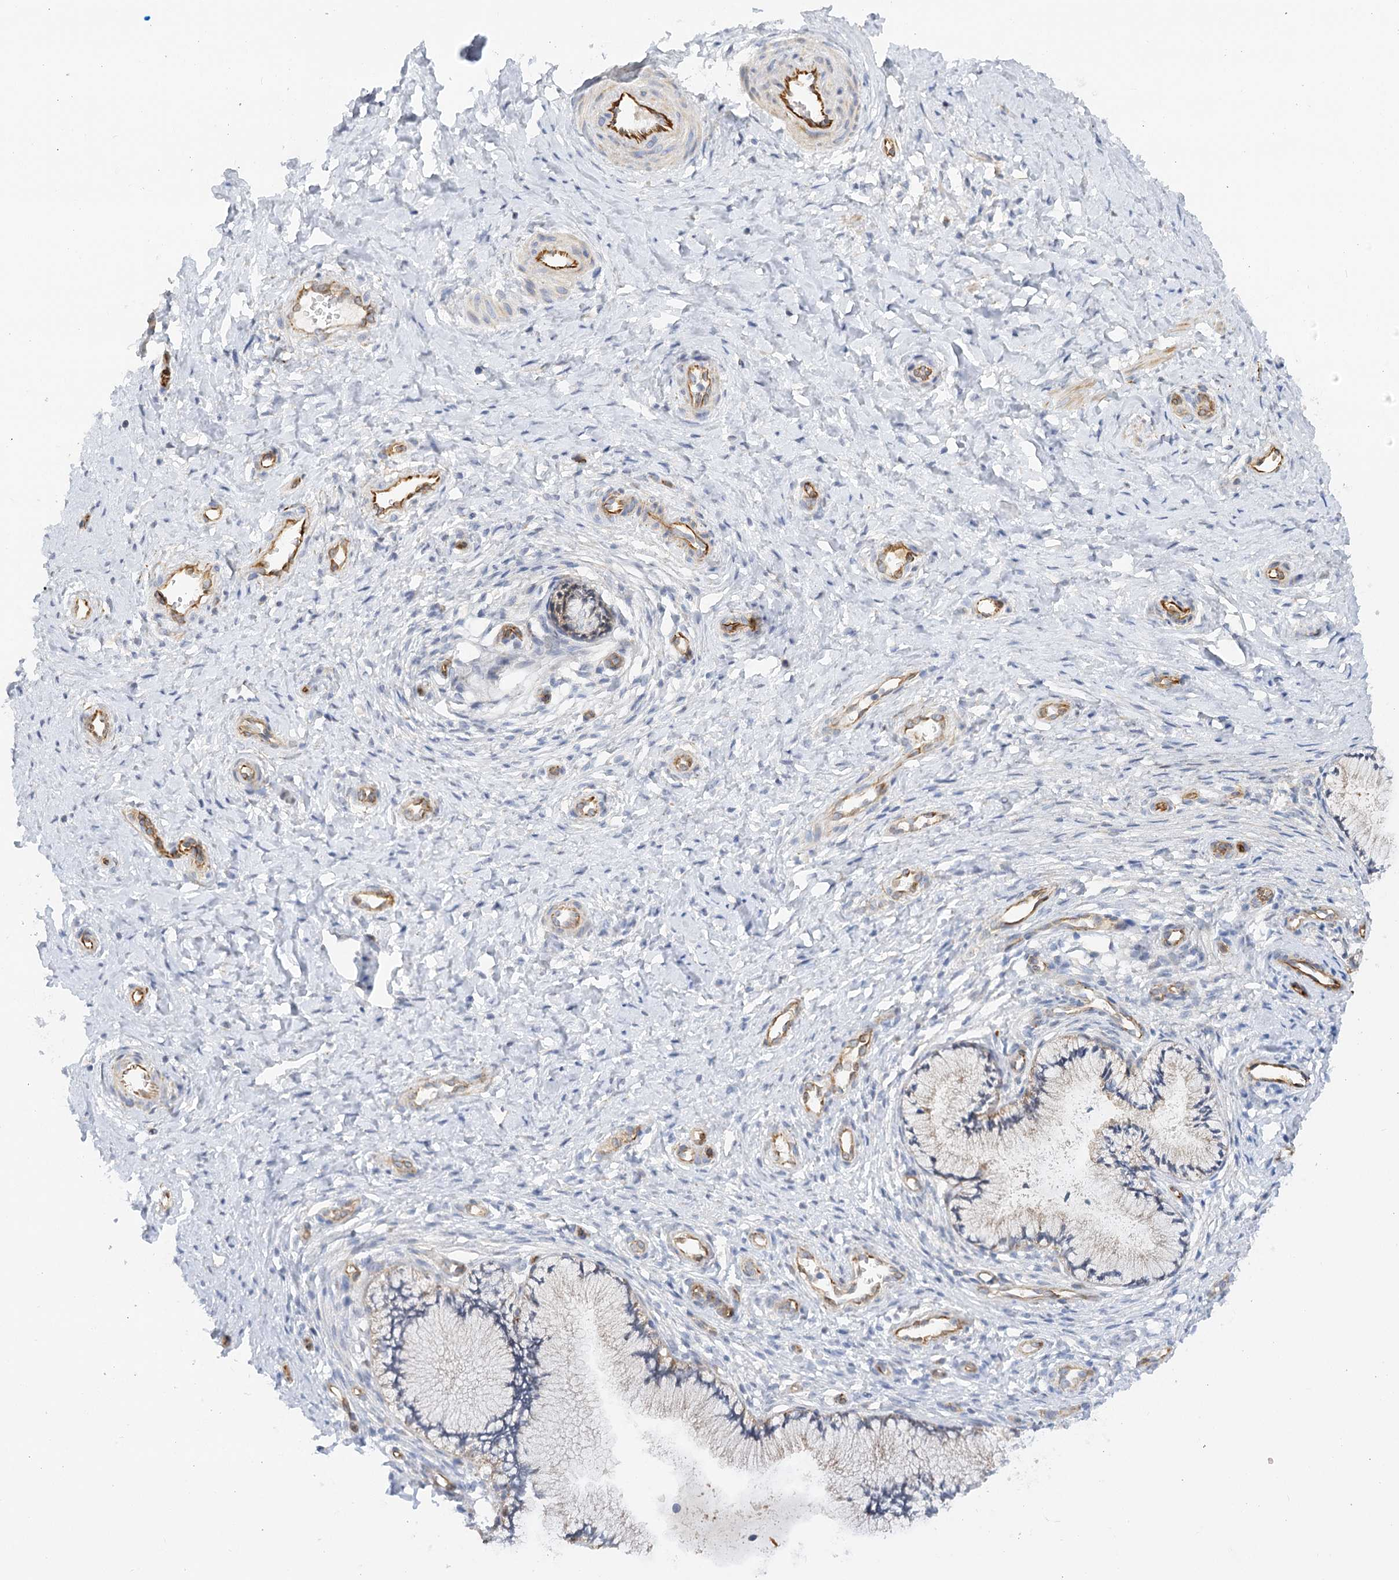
{"staining": {"intensity": "weak", "quantity": "25%-75%", "location": "cytoplasmic/membranous"}, "tissue": "cervix", "cell_type": "Glandular cells", "image_type": "normal", "snomed": [{"axis": "morphology", "description": "Normal tissue, NOS"}, {"axis": "topography", "description": "Cervix"}], "caption": "Human cervix stained with a brown dye exhibits weak cytoplasmic/membranous positive staining in approximately 25%-75% of glandular cells.", "gene": "NELL2", "patient": {"sex": "female", "age": 36}}